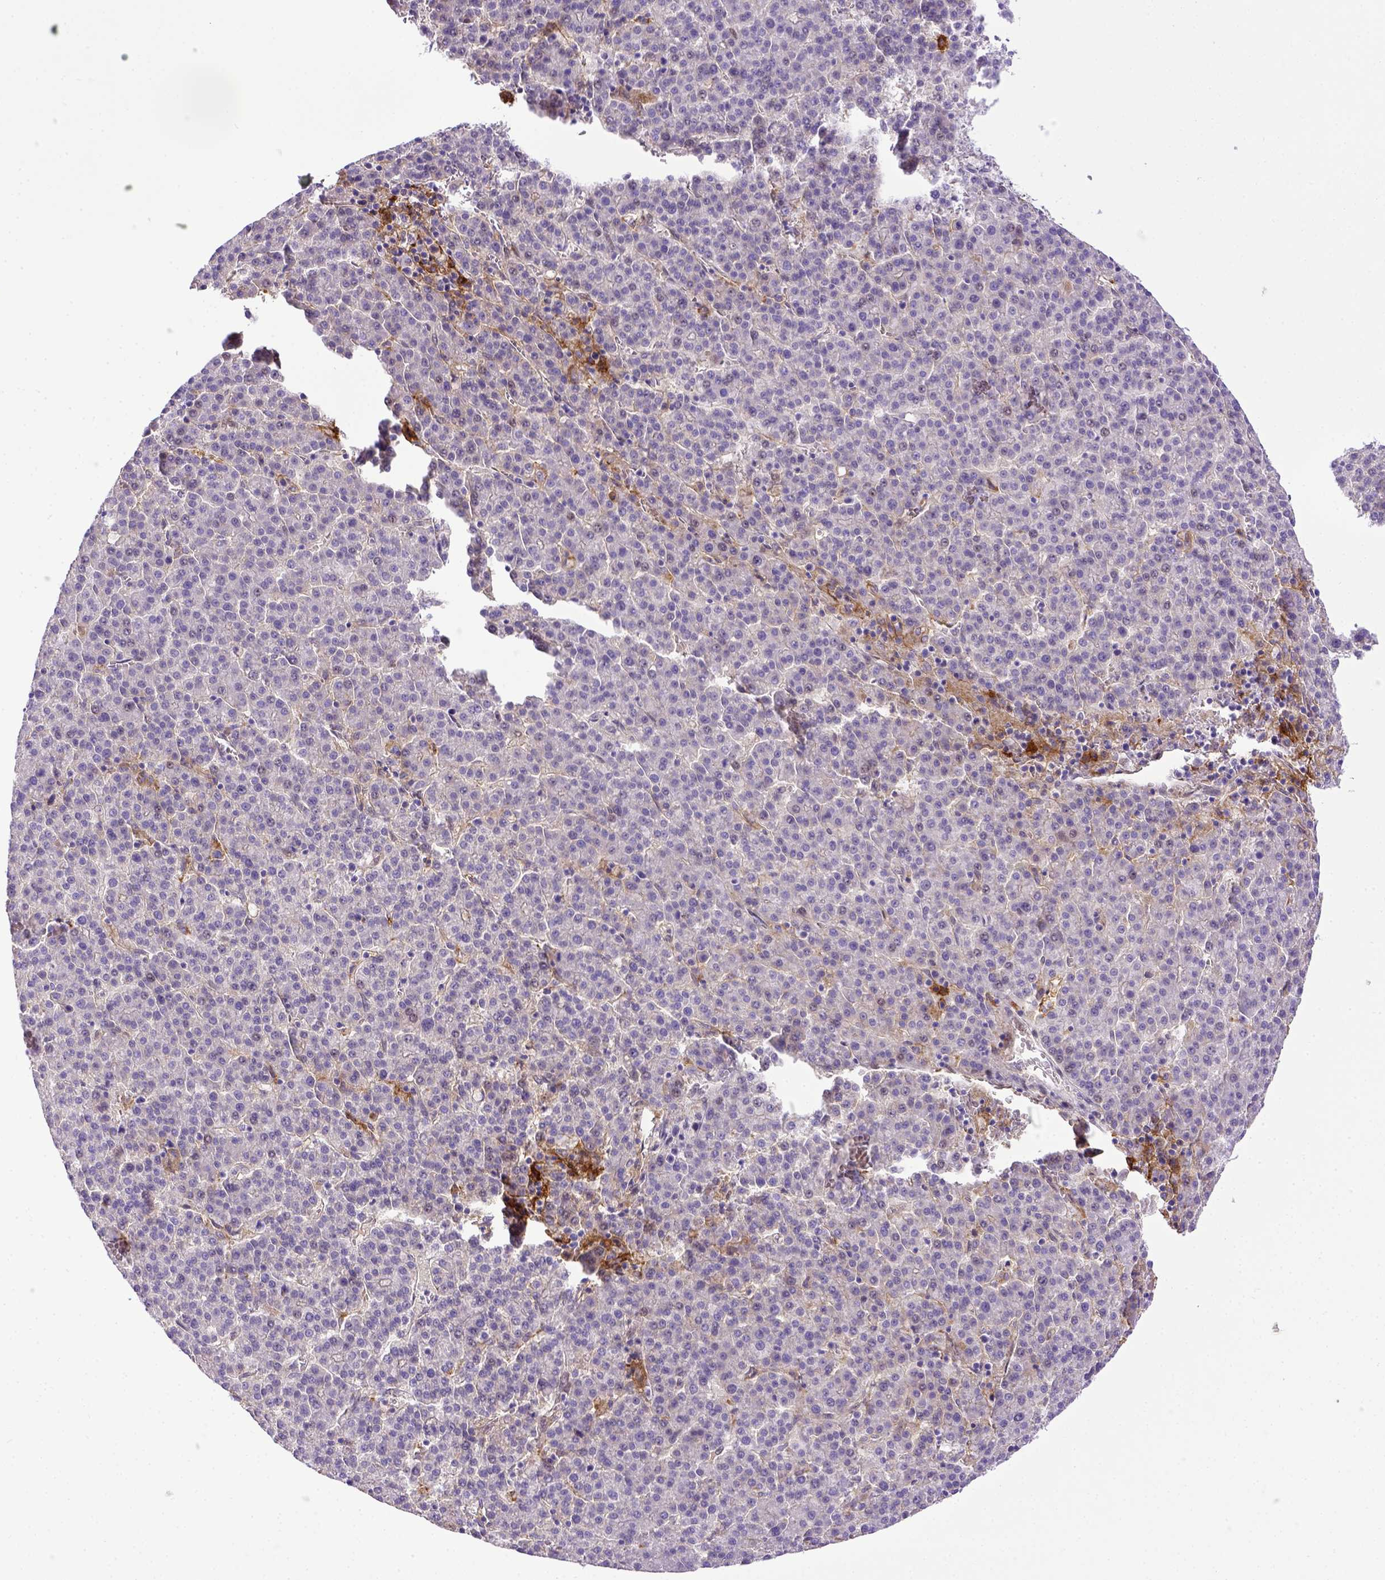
{"staining": {"intensity": "negative", "quantity": "none", "location": "none"}, "tissue": "liver cancer", "cell_type": "Tumor cells", "image_type": "cancer", "snomed": [{"axis": "morphology", "description": "Carcinoma, Hepatocellular, NOS"}, {"axis": "topography", "description": "Liver"}], "caption": "Histopathology image shows no protein positivity in tumor cells of liver hepatocellular carcinoma tissue. The staining was performed using DAB to visualize the protein expression in brown, while the nuclei were stained in blue with hematoxylin (Magnification: 20x).", "gene": "CD40", "patient": {"sex": "female", "age": 58}}